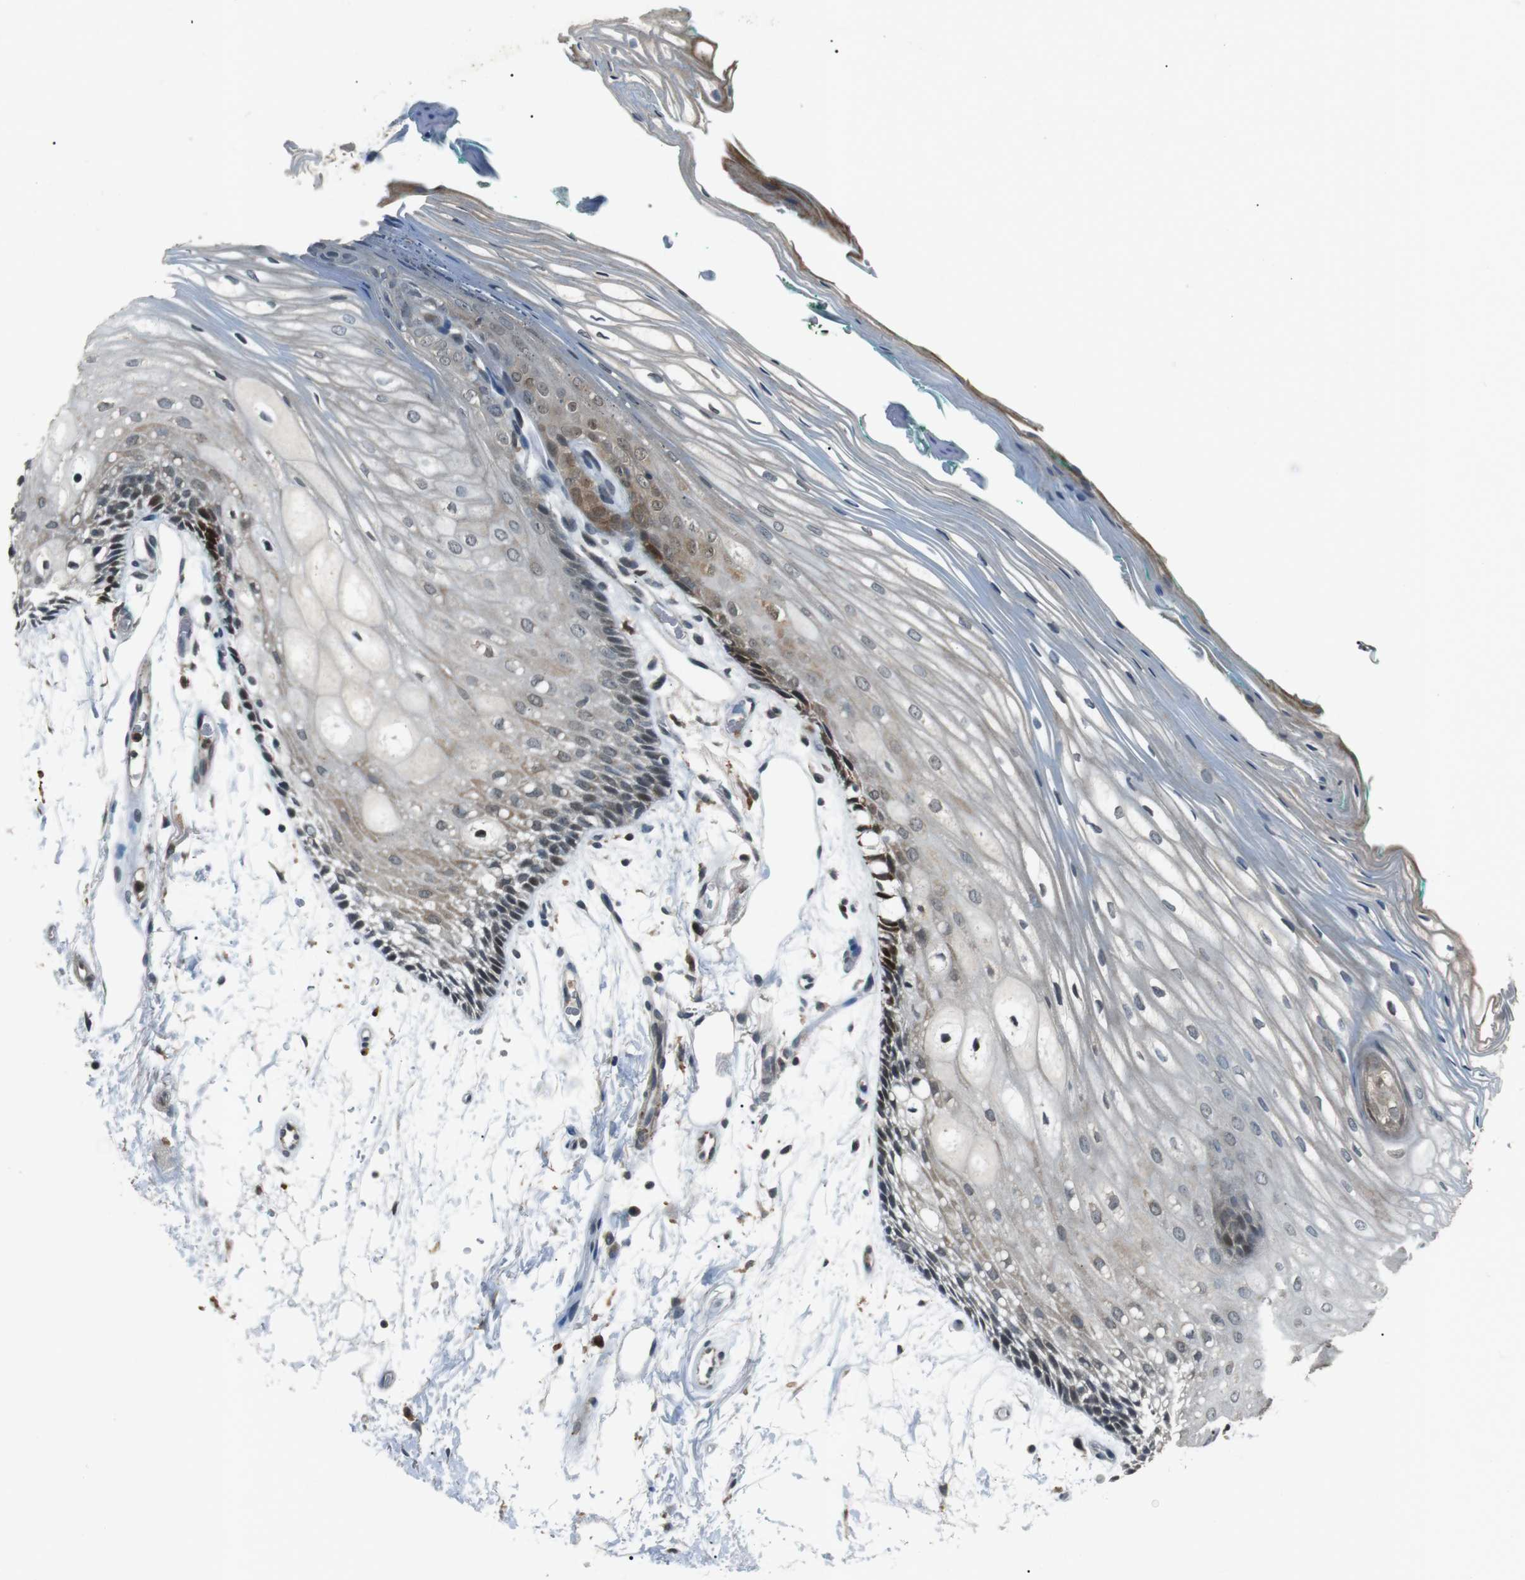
{"staining": {"intensity": "moderate", "quantity": "<25%", "location": "cytoplasmic/membranous,nuclear"}, "tissue": "oral mucosa", "cell_type": "Squamous epithelial cells", "image_type": "normal", "snomed": [{"axis": "morphology", "description": "Normal tissue, NOS"}, {"axis": "topography", "description": "Skeletal muscle"}, {"axis": "topography", "description": "Oral tissue"}, {"axis": "topography", "description": "Peripheral nerve tissue"}], "caption": "DAB (3,3'-diaminobenzidine) immunohistochemical staining of unremarkable oral mucosa shows moderate cytoplasmic/membranous,nuclear protein expression in approximately <25% of squamous epithelial cells.", "gene": "NEK7", "patient": {"sex": "female", "age": 84}}